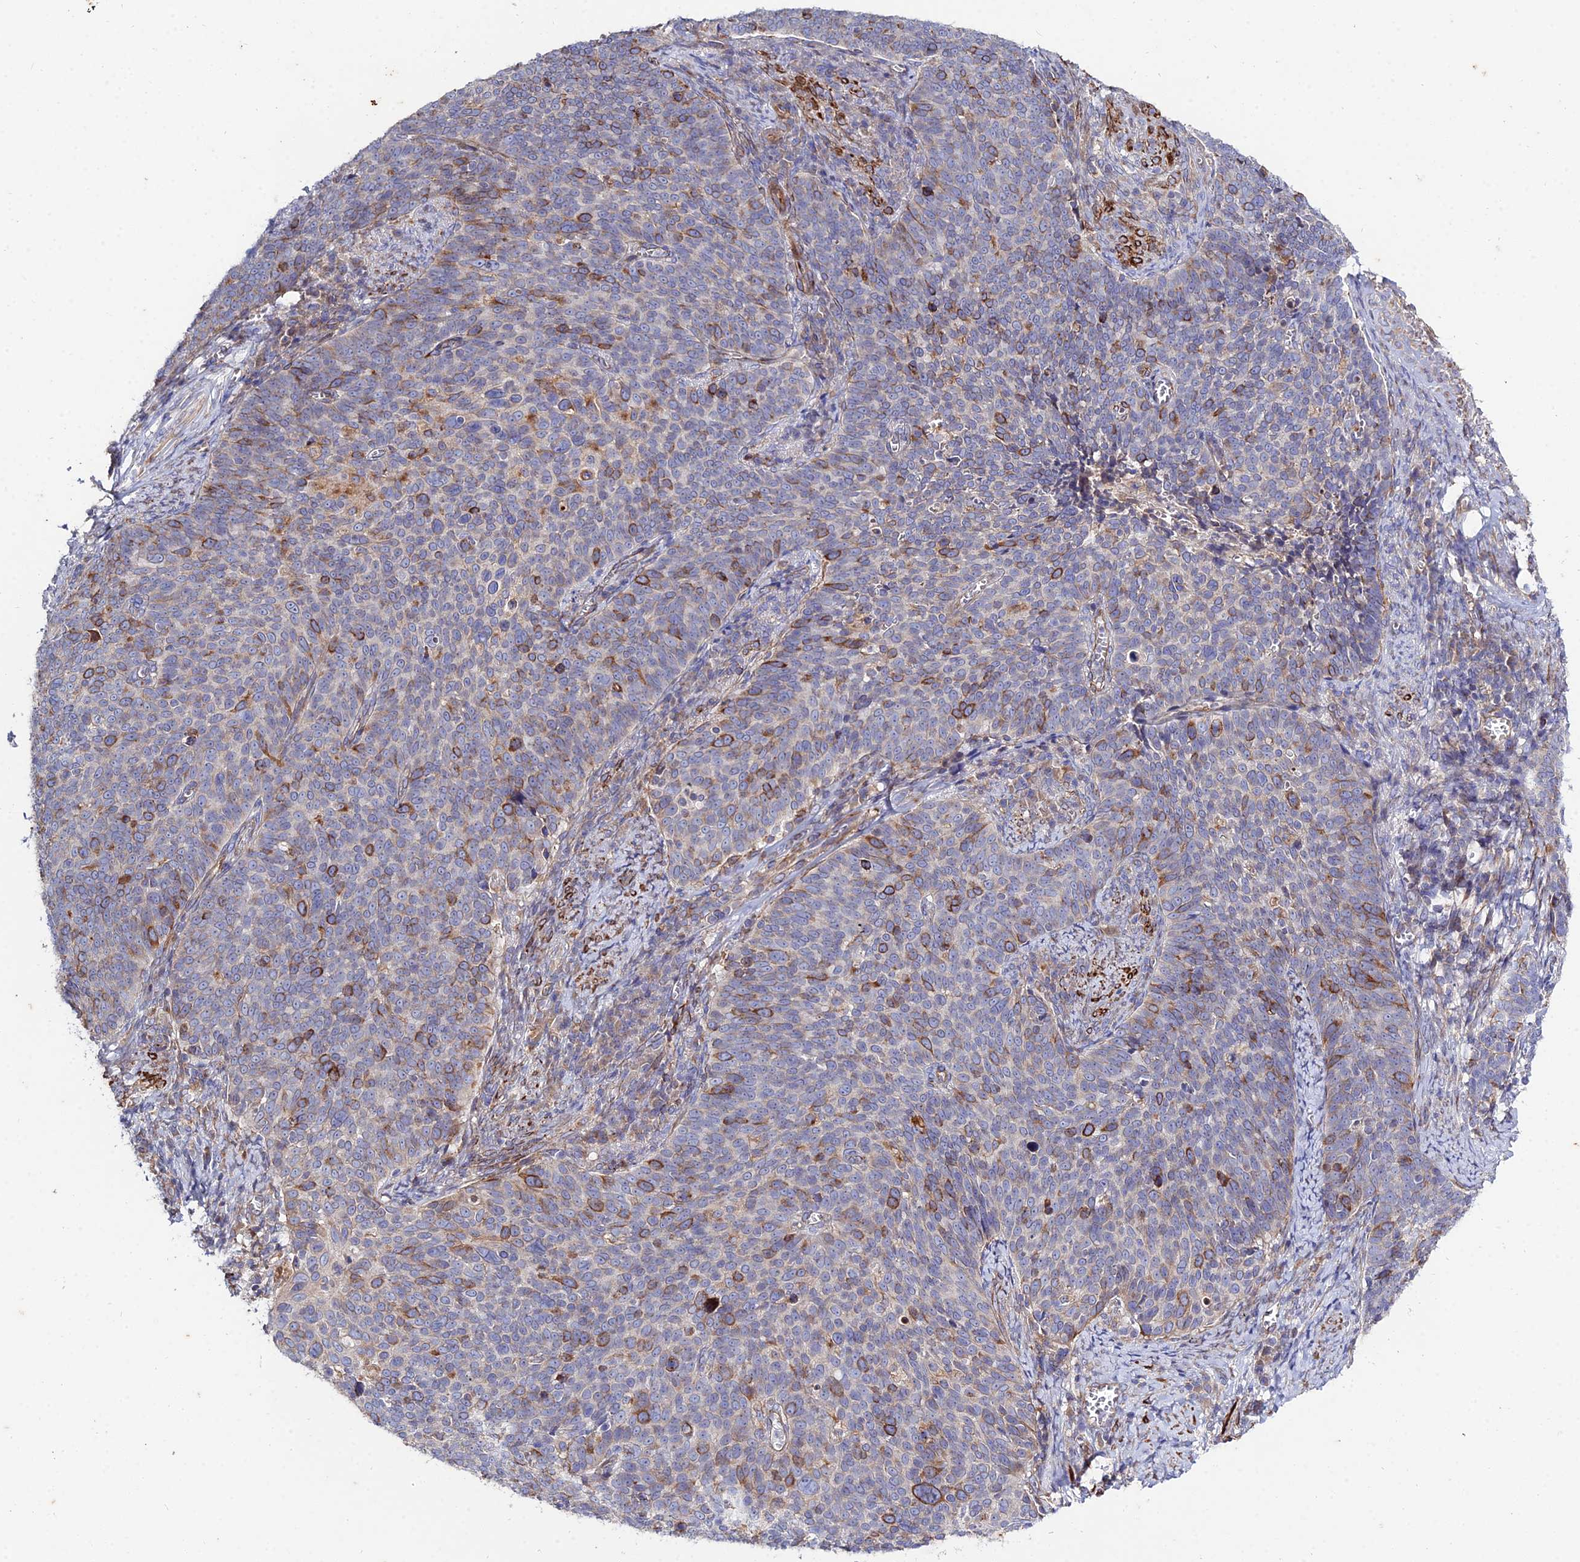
{"staining": {"intensity": "moderate", "quantity": "<25%", "location": "cytoplasmic/membranous"}, "tissue": "cervical cancer", "cell_type": "Tumor cells", "image_type": "cancer", "snomed": [{"axis": "morphology", "description": "Normal tissue, NOS"}, {"axis": "morphology", "description": "Squamous cell carcinoma, NOS"}, {"axis": "topography", "description": "Cervix"}], "caption": "Immunohistochemical staining of human cervical squamous cell carcinoma shows moderate cytoplasmic/membranous protein positivity in about <25% of tumor cells.", "gene": "ARL6IP1", "patient": {"sex": "female", "age": 39}}